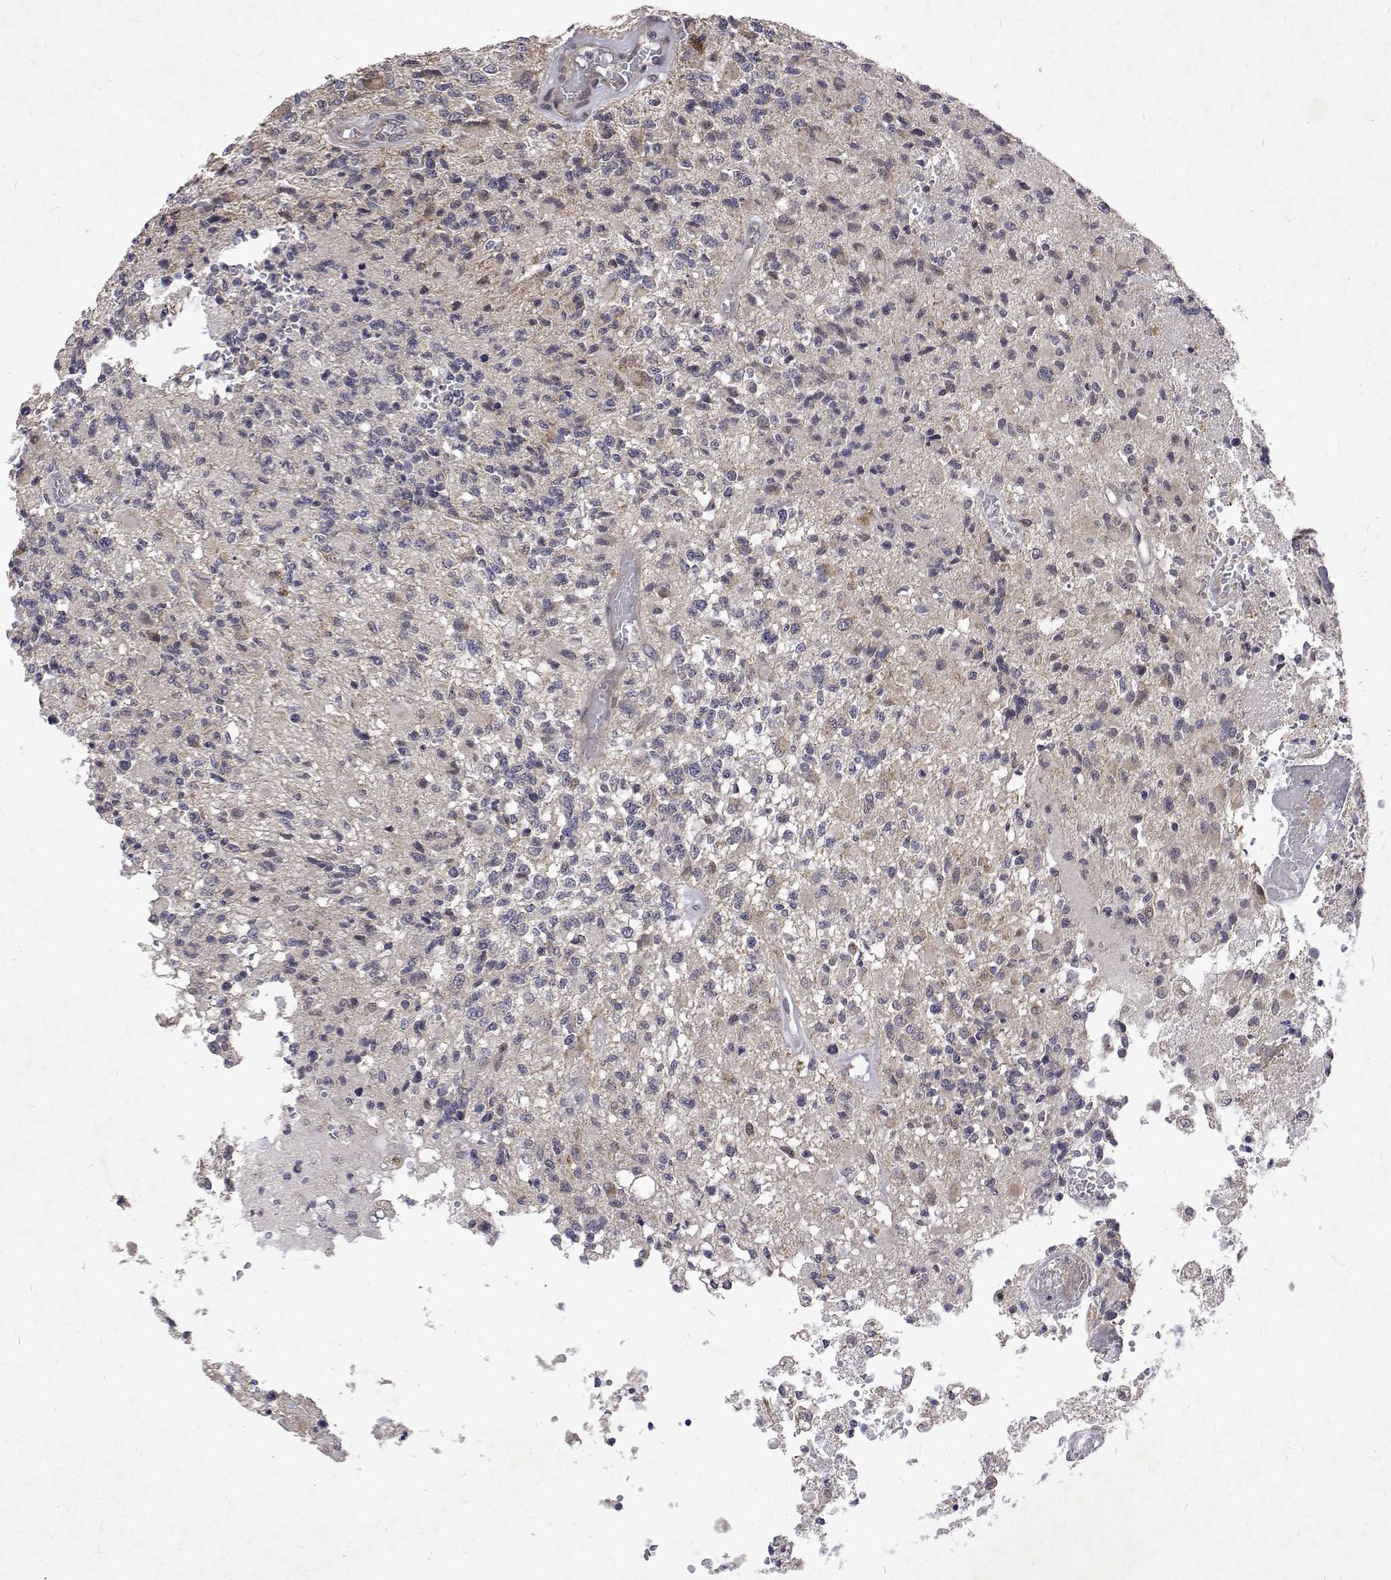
{"staining": {"intensity": "negative", "quantity": "none", "location": "none"}, "tissue": "glioma", "cell_type": "Tumor cells", "image_type": "cancer", "snomed": [{"axis": "morphology", "description": "Glioma, malignant, High grade"}, {"axis": "topography", "description": "Brain"}], "caption": "High power microscopy photomicrograph of an IHC image of malignant glioma (high-grade), revealing no significant staining in tumor cells.", "gene": "ALKBH8", "patient": {"sex": "female", "age": 63}}